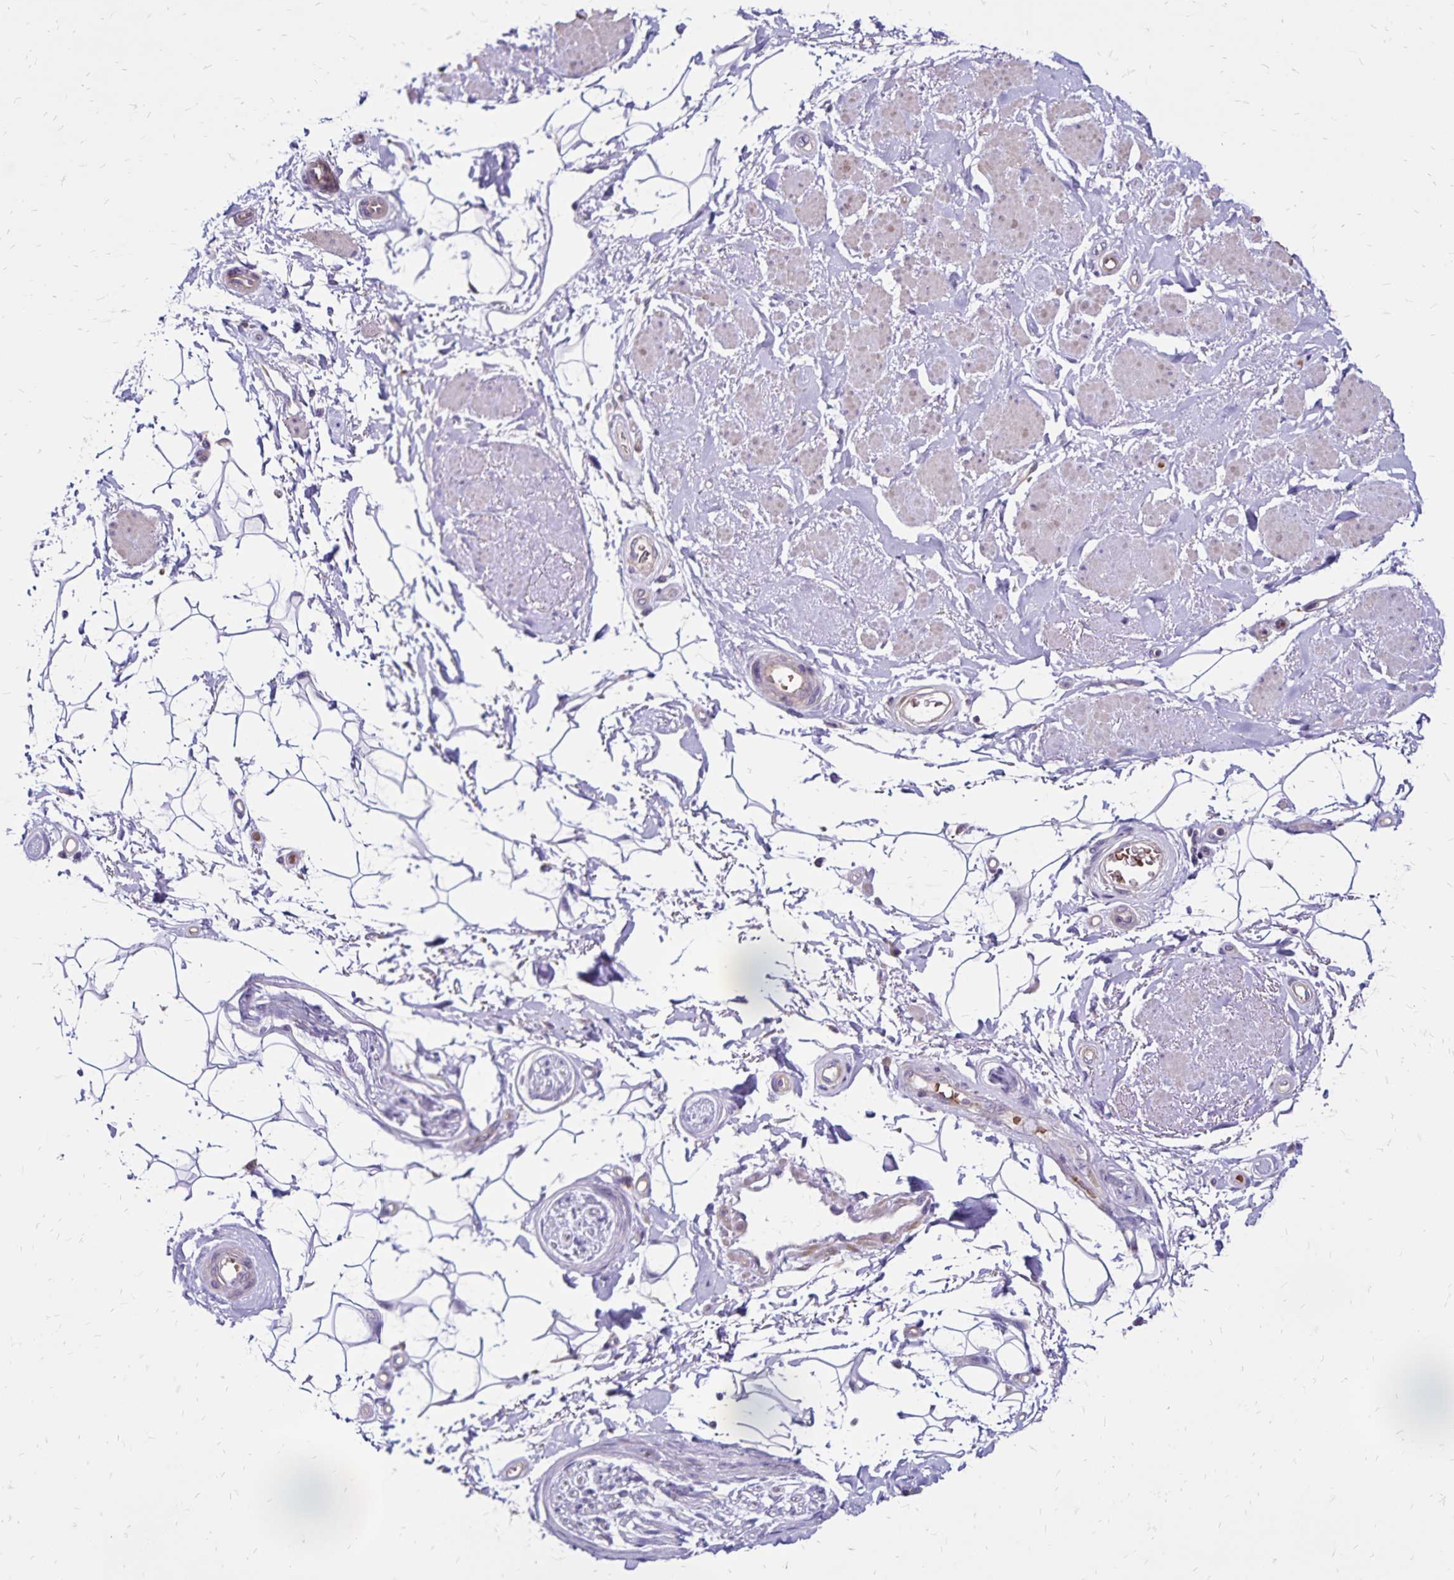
{"staining": {"intensity": "negative", "quantity": "none", "location": "none"}, "tissue": "adipose tissue", "cell_type": "Adipocytes", "image_type": "normal", "snomed": [{"axis": "morphology", "description": "Normal tissue, NOS"}, {"axis": "topography", "description": "Anal"}, {"axis": "topography", "description": "Peripheral nerve tissue"}], "caption": "The histopathology image shows no significant staining in adipocytes of adipose tissue.", "gene": "FSD1", "patient": {"sex": "male", "age": 51}}